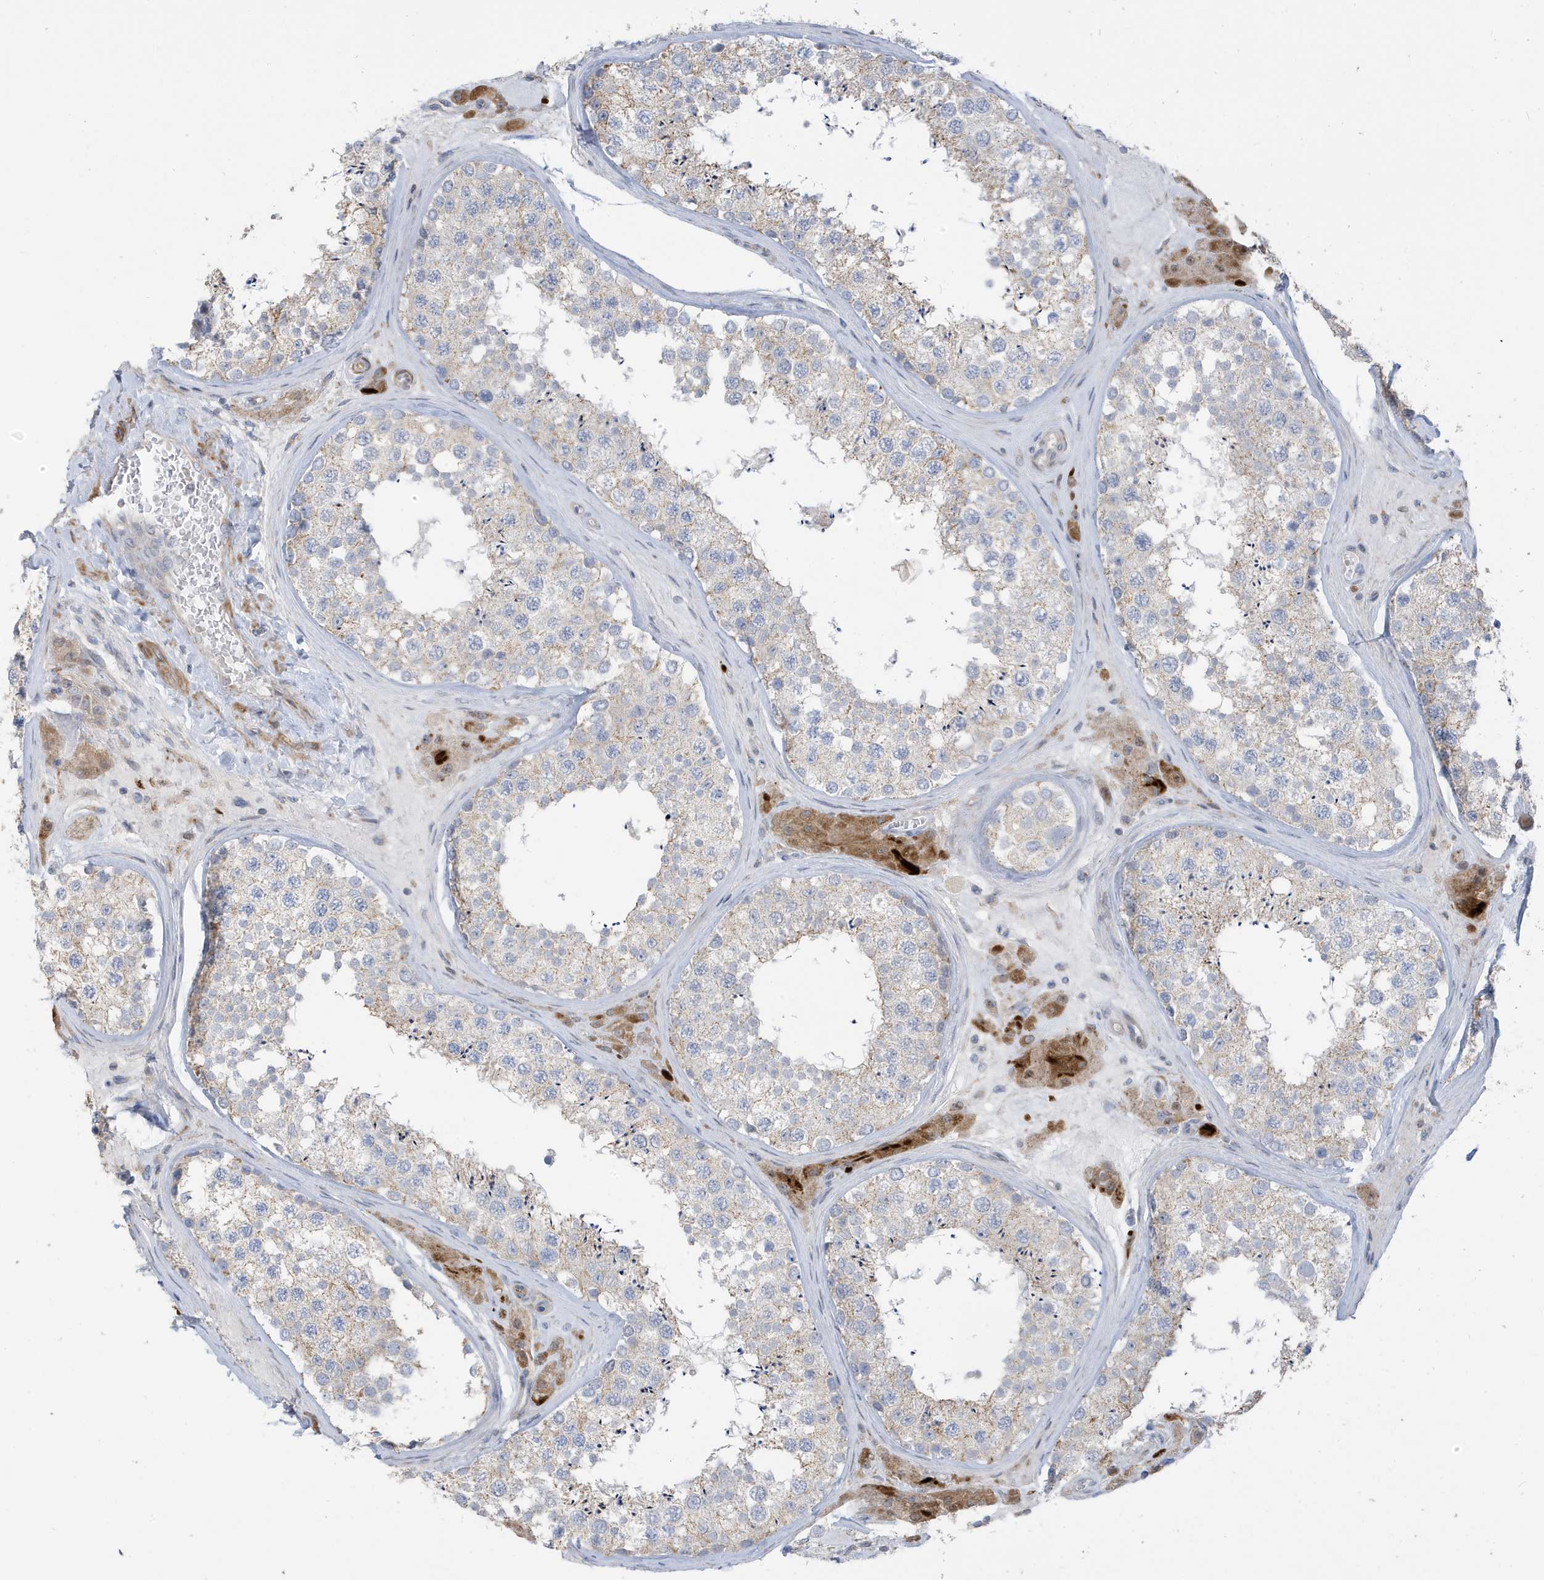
{"staining": {"intensity": "weak", "quantity": "25%-75%", "location": "cytoplasmic/membranous"}, "tissue": "testis", "cell_type": "Cells in seminiferous ducts", "image_type": "normal", "snomed": [{"axis": "morphology", "description": "Normal tissue, NOS"}, {"axis": "topography", "description": "Testis"}], "caption": "Immunohistochemistry (IHC) staining of normal testis, which reveals low levels of weak cytoplasmic/membranous positivity in approximately 25%-75% of cells in seminiferous ducts indicating weak cytoplasmic/membranous protein expression. The staining was performed using DAB (3,3'-diaminobenzidine) (brown) for protein detection and nuclei were counterstained in hematoxylin (blue).", "gene": "ATP13A5", "patient": {"sex": "male", "age": 46}}